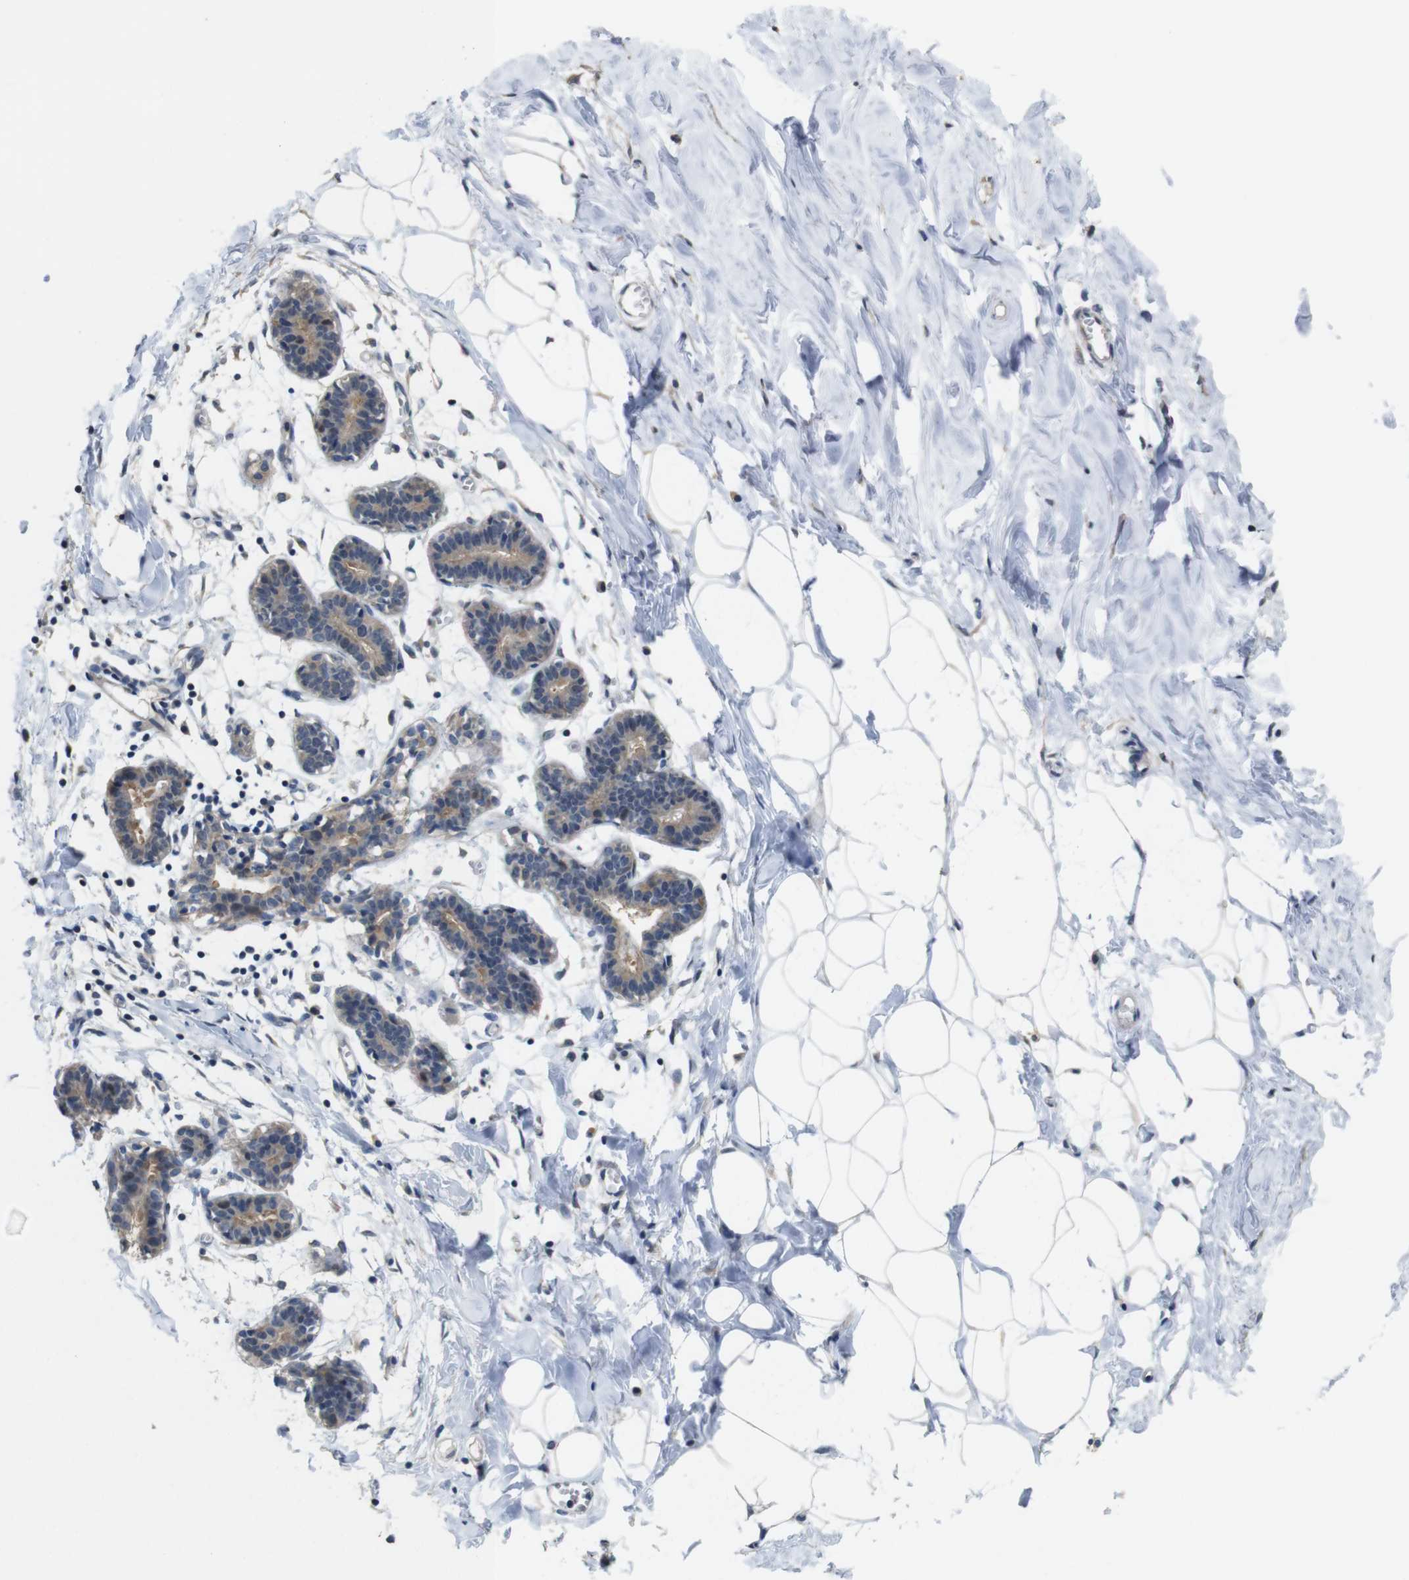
{"staining": {"intensity": "negative", "quantity": "none", "location": "none"}, "tissue": "breast", "cell_type": "Adipocytes", "image_type": "normal", "snomed": [{"axis": "morphology", "description": "Normal tissue, NOS"}, {"axis": "topography", "description": "Breast"}], "caption": "Adipocytes show no significant protein staining in unremarkable breast. (DAB (3,3'-diaminobenzidine) immunohistochemistry (IHC) with hematoxylin counter stain).", "gene": "CDC34", "patient": {"sex": "female", "age": 27}}